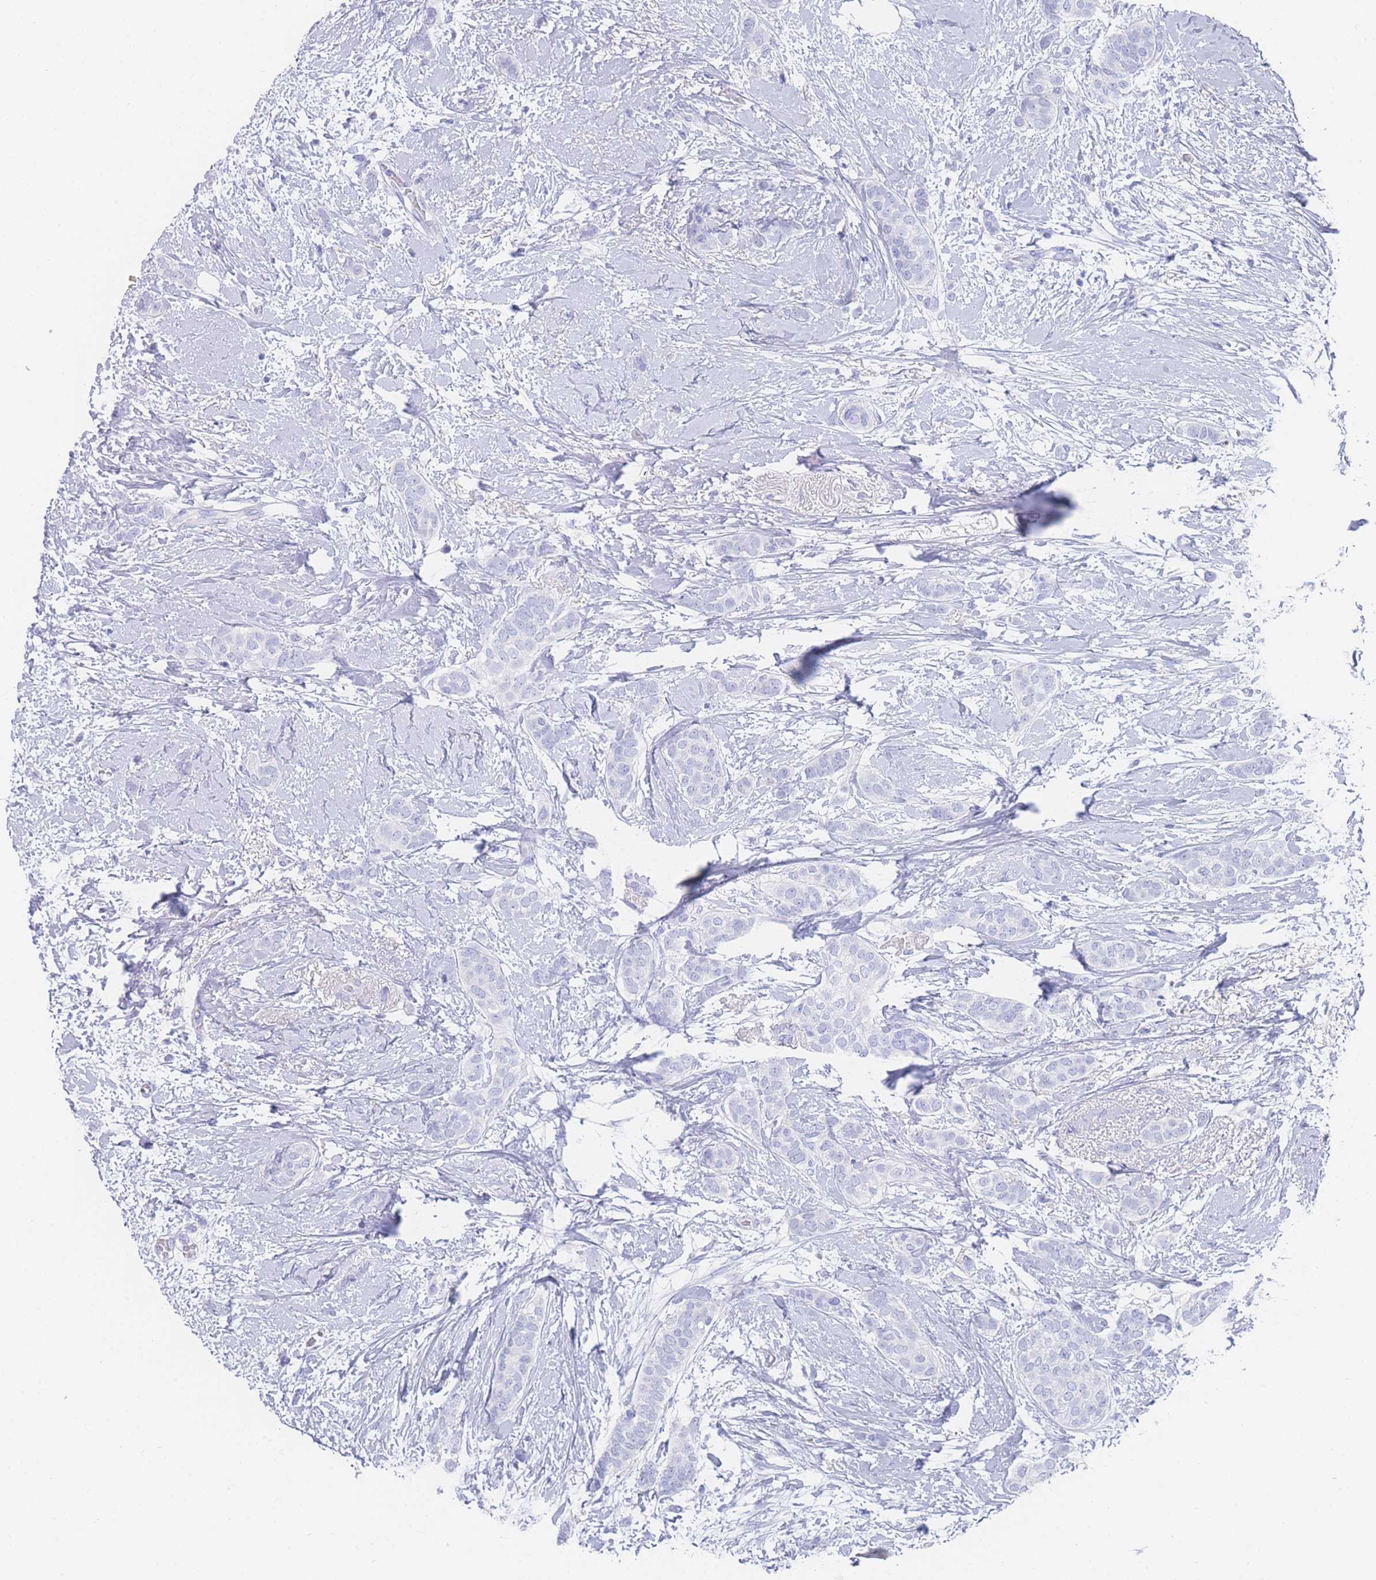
{"staining": {"intensity": "negative", "quantity": "none", "location": "none"}, "tissue": "breast cancer", "cell_type": "Tumor cells", "image_type": "cancer", "snomed": [{"axis": "morphology", "description": "Duct carcinoma"}, {"axis": "topography", "description": "Breast"}], "caption": "Immunohistochemical staining of human breast cancer (intraductal carcinoma) reveals no significant staining in tumor cells. Brightfield microscopy of IHC stained with DAB (3,3'-diaminobenzidine) (brown) and hematoxylin (blue), captured at high magnification.", "gene": "LRRC37A", "patient": {"sex": "female", "age": 72}}